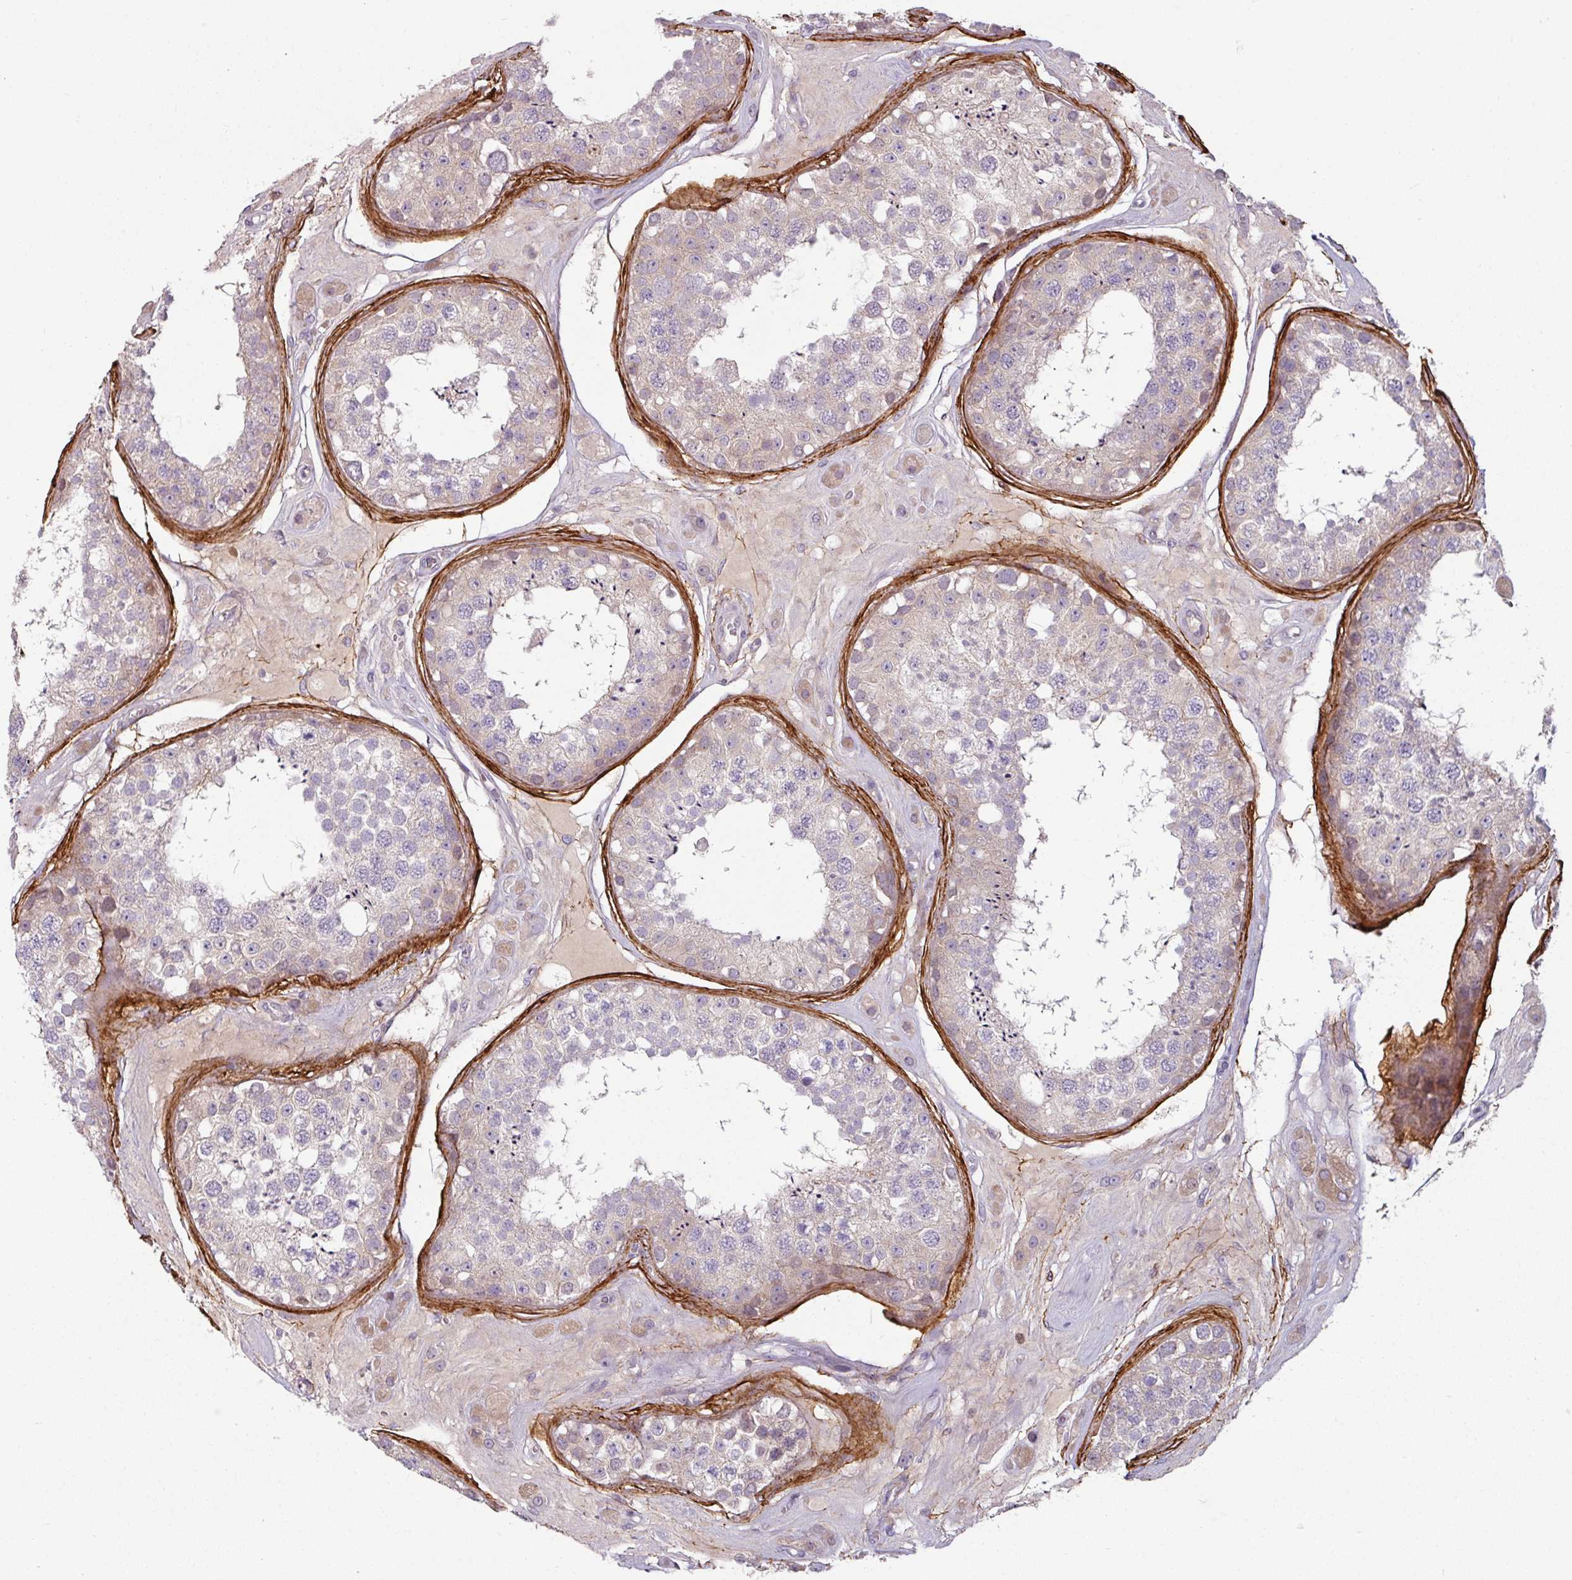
{"staining": {"intensity": "weak", "quantity": "<25%", "location": "cytoplasmic/membranous"}, "tissue": "testis", "cell_type": "Cells in seminiferous ducts", "image_type": "normal", "snomed": [{"axis": "morphology", "description": "Normal tissue, NOS"}, {"axis": "topography", "description": "Testis"}], "caption": "An immunohistochemistry image of normal testis is shown. There is no staining in cells in seminiferous ducts of testis.", "gene": "MTMR14", "patient": {"sex": "male", "age": 25}}